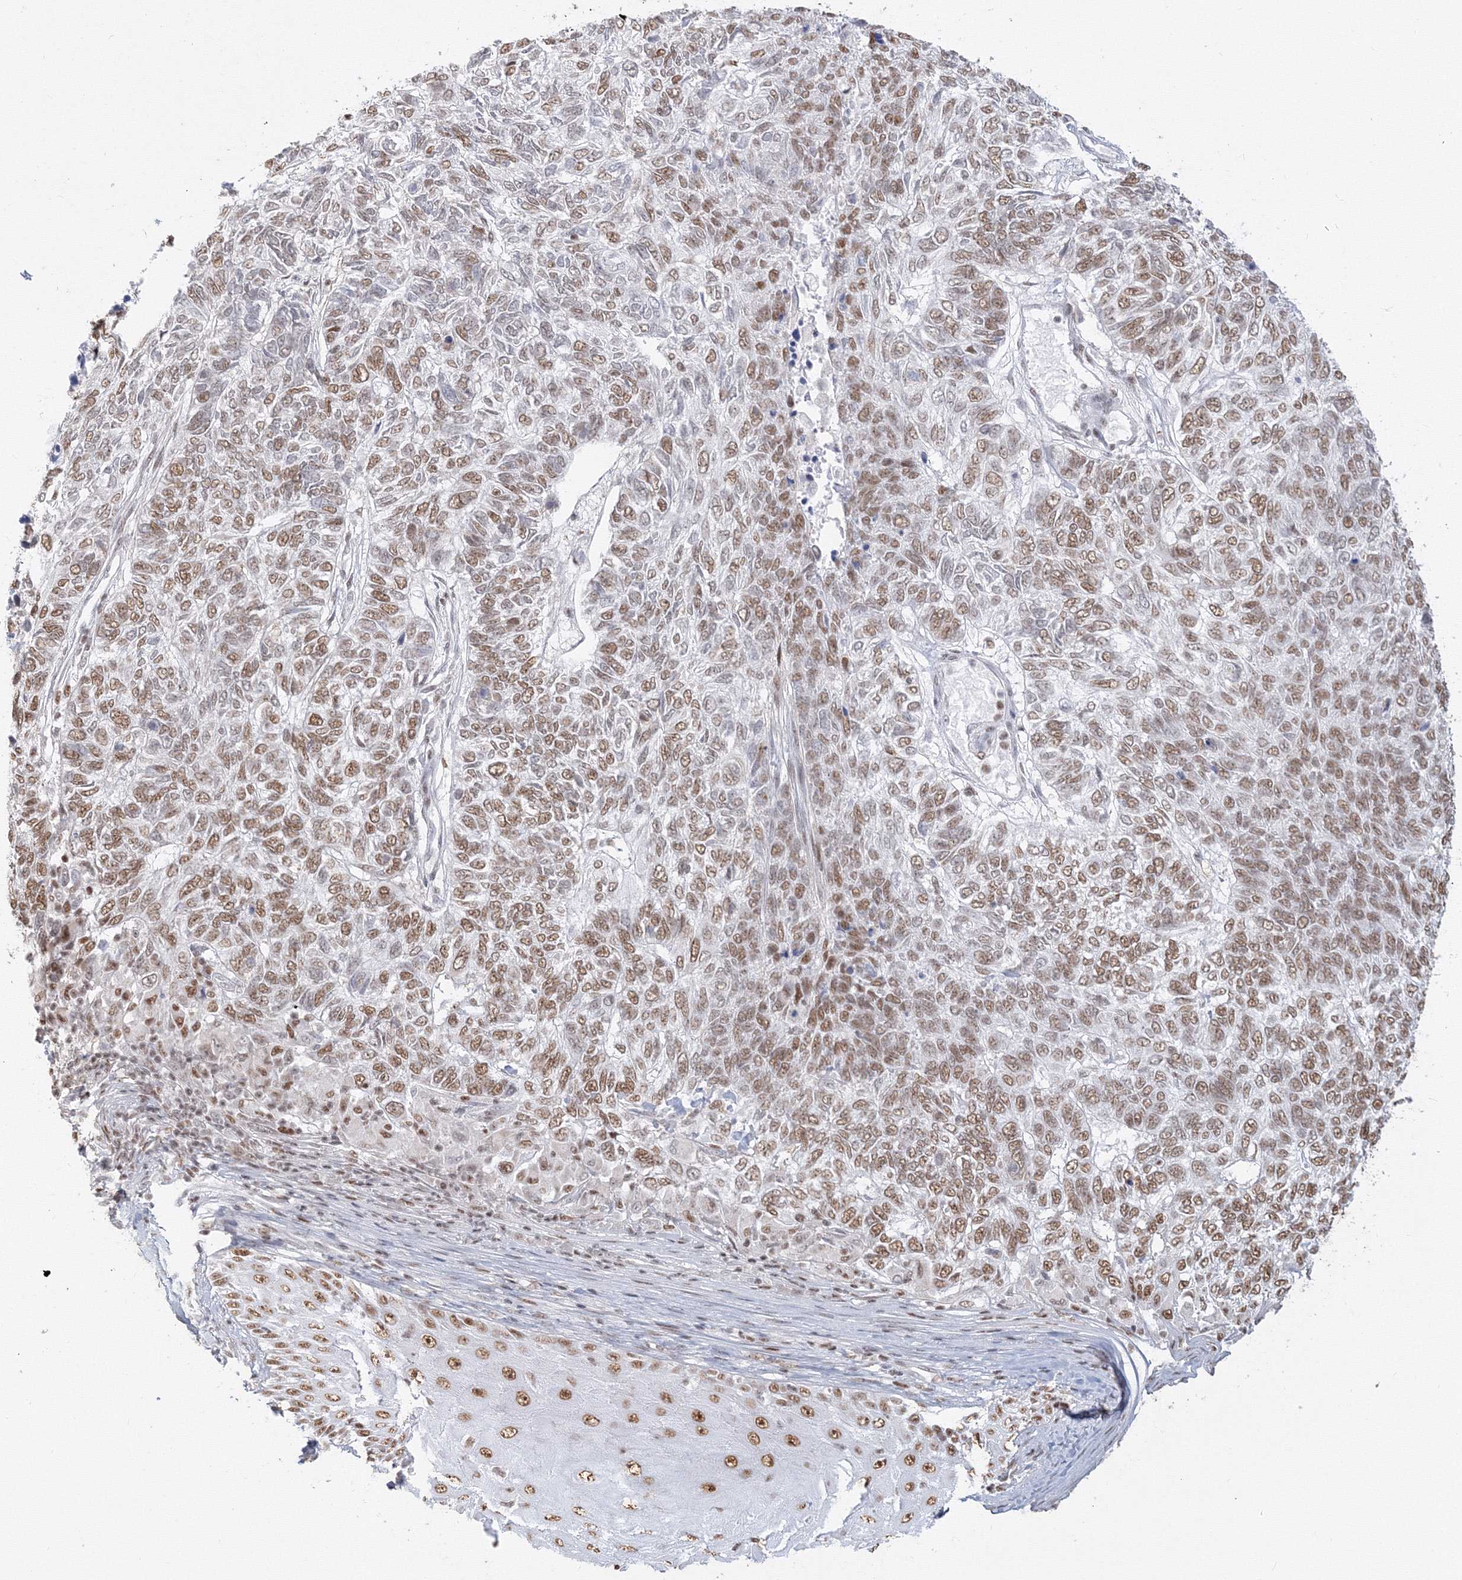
{"staining": {"intensity": "moderate", "quantity": ">75%", "location": "nuclear"}, "tissue": "skin cancer", "cell_type": "Tumor cells", "image_type": "cancer", "snomed": [{"axis": "morphology", "description": "Basal cell carcinoma"}, {"axis": "topography", "description": "Skin"}], "caption": "Immunohistochemical staining of human skin cancer exhibits medium levels of moderate nuclear positivity in approximately >75% of tumor cells. The staining is performed using DAB brown chromogen to label protein expression. The nuclei are counter-stained blue using hematoxylin.", "gene": "PPP4R2", "patient": {"sex": "female", "age": 65}}